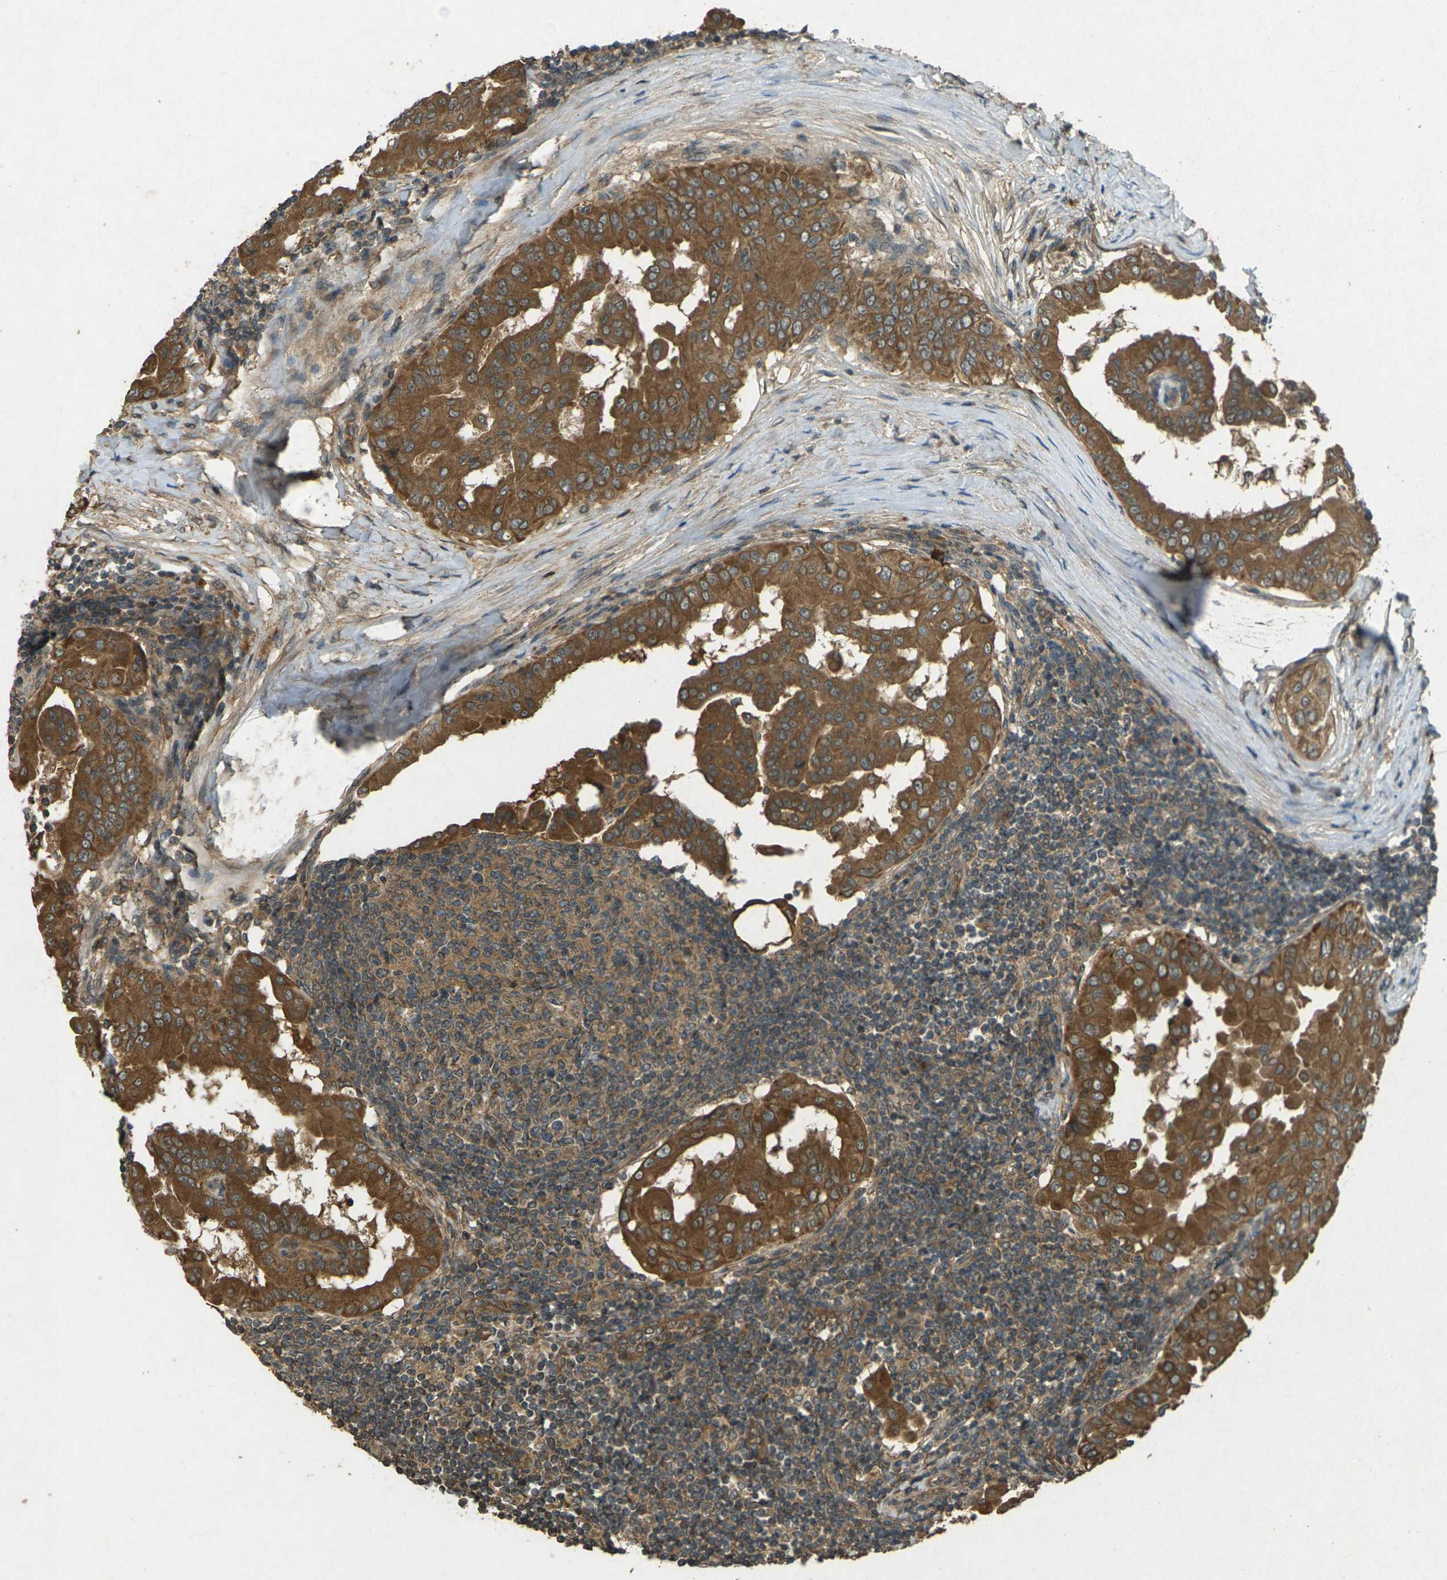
{"staining": {"intensity": "strong", "quantity": ">75%", "location": "cytoplasmic/membranous"}, "tissue": "thyroid cancer", "cell_type": "Tumor cells", "image_type": "cancer", "snomed": [{"axis": "morphology", "description": "Papillary adenocarcinoma, NOS"}, {"axis": "topography", "description": "Thyroid gland"}], "caption": "Protein analysis of thyroid cancer (papillary adenocarcinoma) tissue displays strong cytoplasmic/membranous staining in approximately >75% of tumor cells.", "gene": "TAP1", "patient": {"sex": "male", "age": 33}}